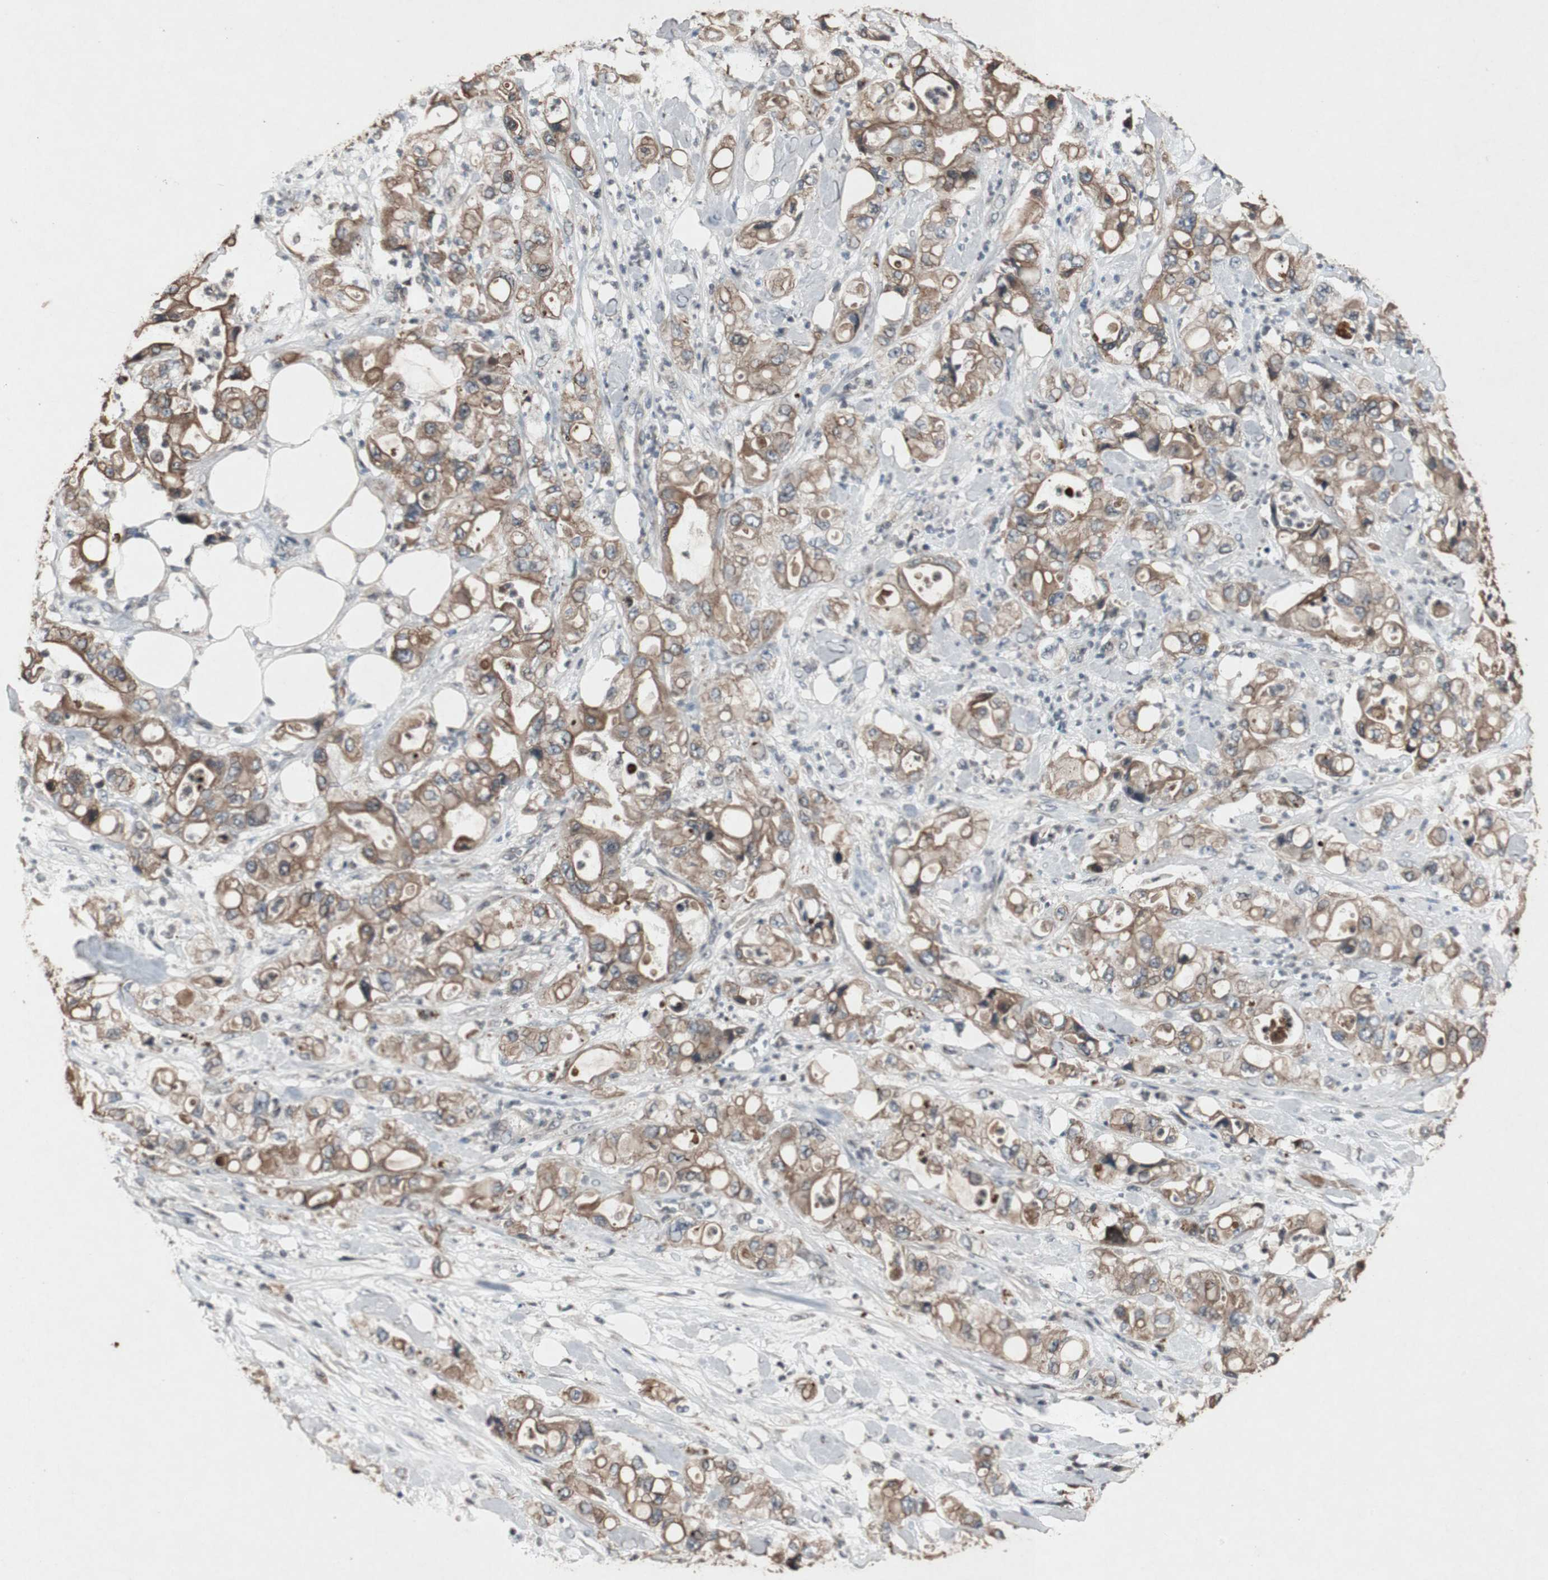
{"staining": {"intensity": "moderate", "quantity": ">75%", "location": "cytoplasmic/membranous"}, "tissue": "pancreatic cancer", "cell_type": "Tumor cells", "image_type": "cancer", "snomed": [{"axis": "morphology", "description": "Adenocarcinoma, NOS"}, {"axis": "topography", "description": "Pancreas"}], "caption": "This photomicrograph demonstrates pancreatic adenocarcinoma stained with immunohistochemistry (IHC) to label a protein in brown. The cytoplasmic/membranous of tumor cells show moderate positivity for the protein. Nuclei are counter-stained blue.", "gene": "SLIT2", "patient": {"sex": "male", "age": 70}}